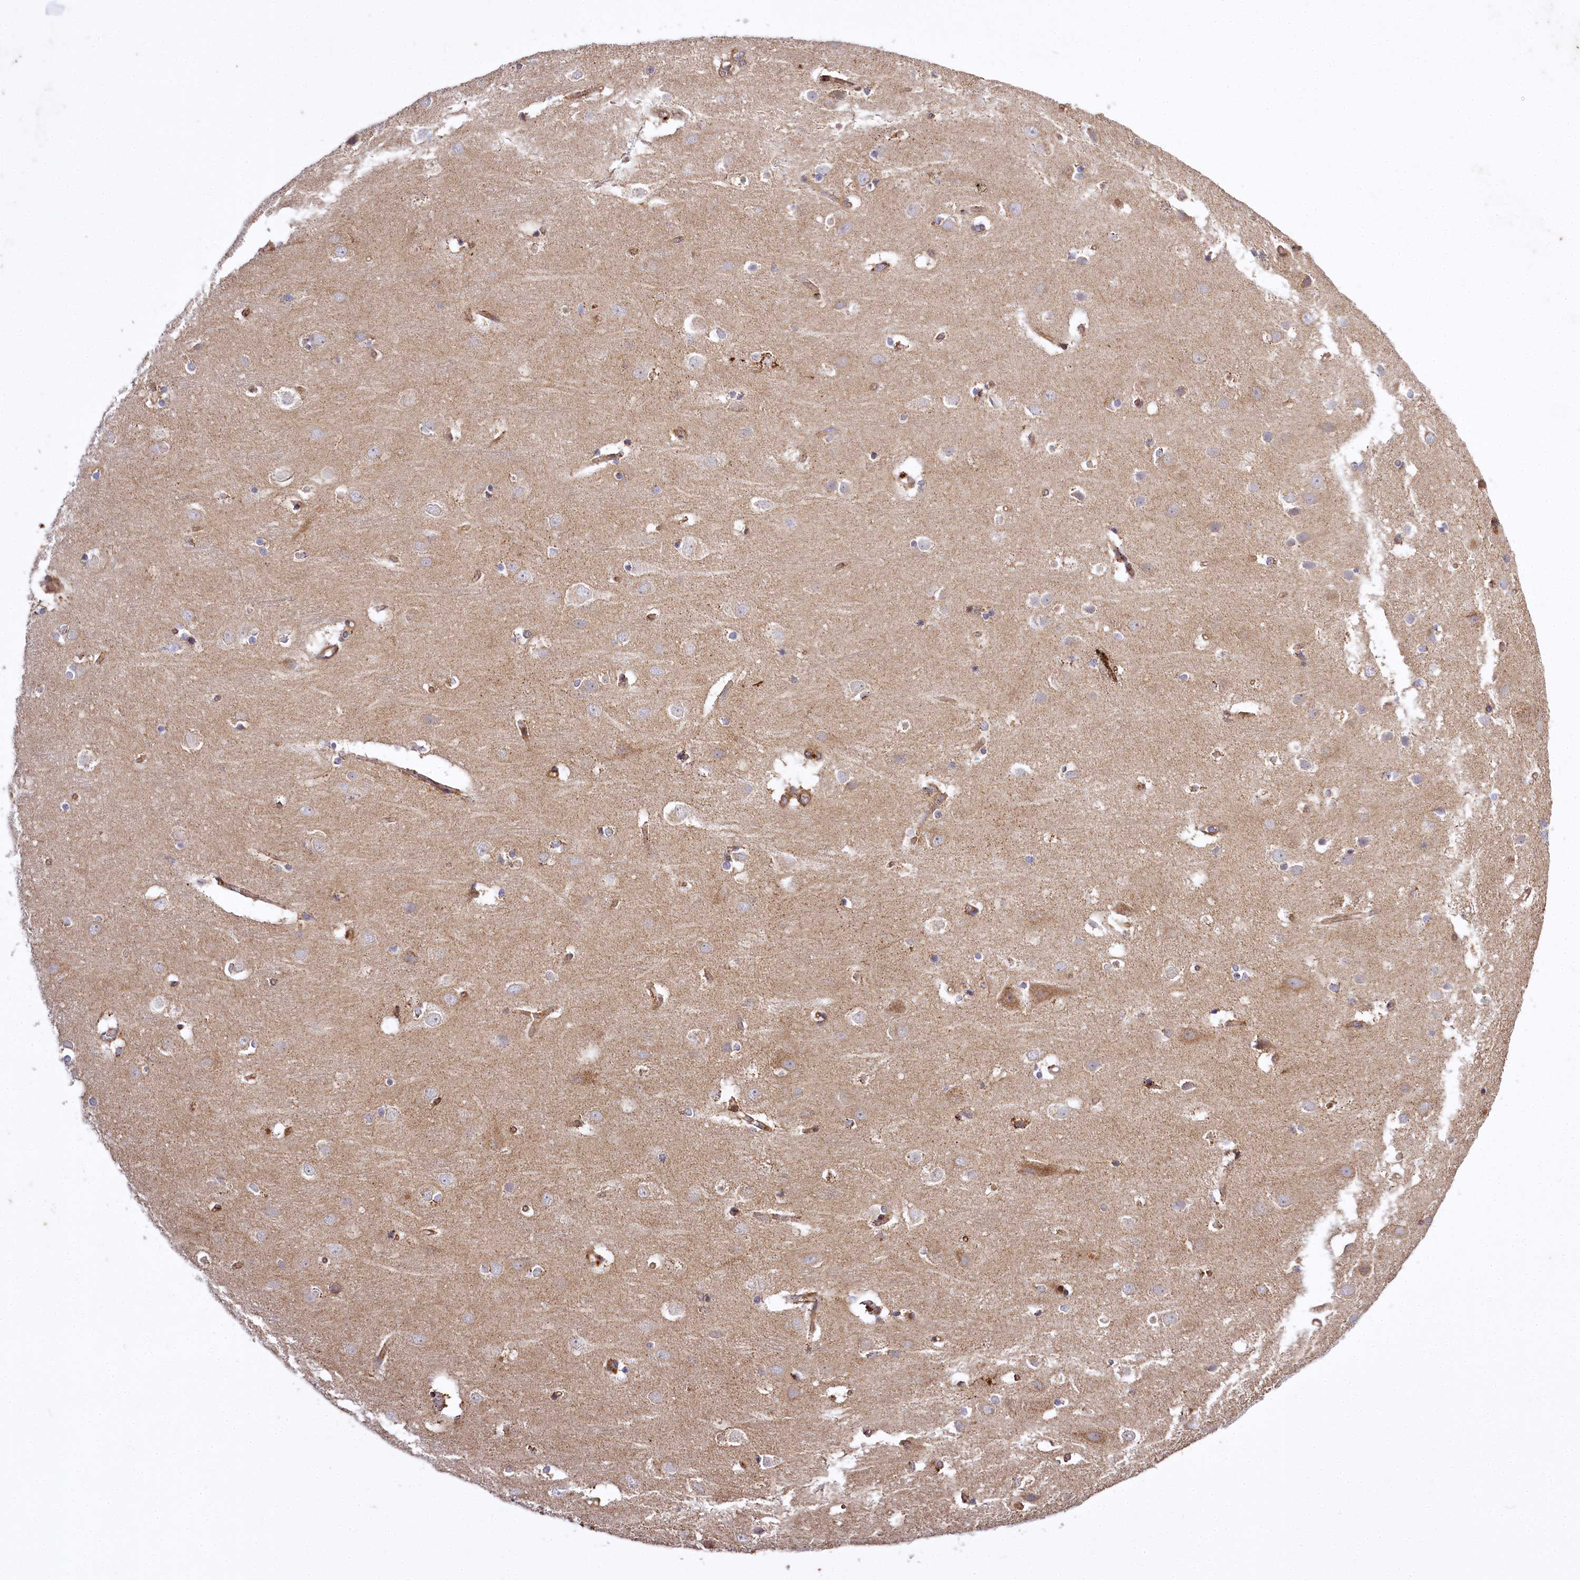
{"staining": {"intensity": "moderate", "quantity": ">75%", "location": "cytoplasmic/membranous"}, "tissue": "cerebral cortex", "cell_type": "Endothelial cells", "image_type": "normal", "snomed": [{"axis": "morphology", "description": "Normal tissue, NOS"}, {"axis": "topography", "description": "Cerebral cortex"}], "caption": "DAB (3,3'-diaminobenzidine) immunohistochemical staining of unremarkable human cerebral cortex shows moderate cytoplasmic/membranous protein staining in approximately >75% of endothelial cells.", "gene": "CARD19", "patient": {"sex": "male", "age": 54}}